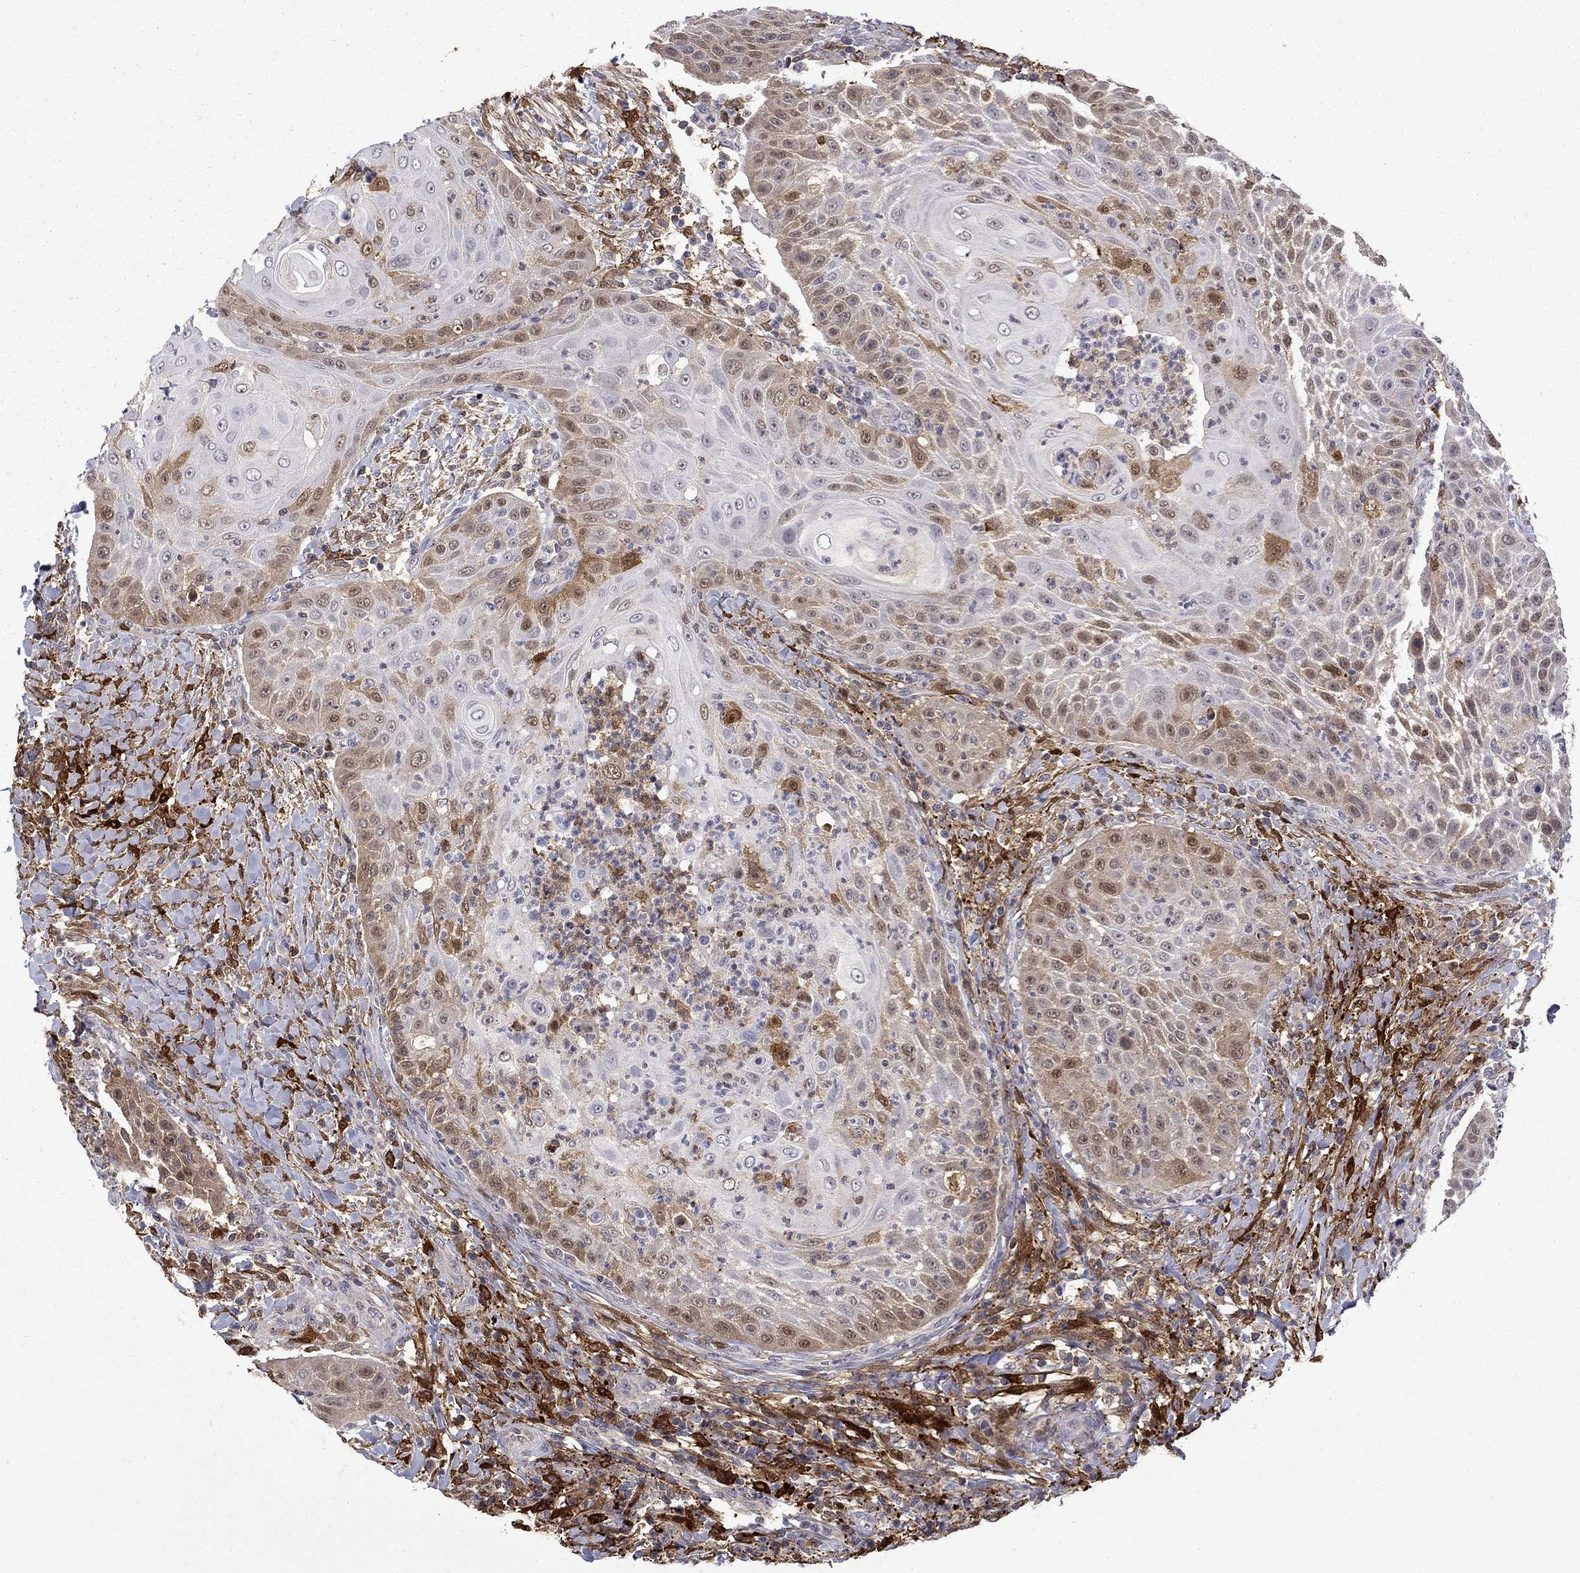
{"staining": {"intensity": "strong", "quantity": "<25%", "location": "cytoplasmic/membranous"}, "tissue": "head and neck cancer", "cell_type": "Tumor cells", "image_type": "cancer", "snomed": [{"axis": "morphology", "description": "Squamous cell carcinoma, NOS"}, {"axis": "topography", "description": "Head-Neck"}], "caption": "This is an image of IHC staining of head and neck cancer (squamous cell carcinoma), which shows strong expression in the cytoplasmic/membranous of tumor cells.", "gene": "PCBP3", "patient": {"sex": "male", "age": 69}}